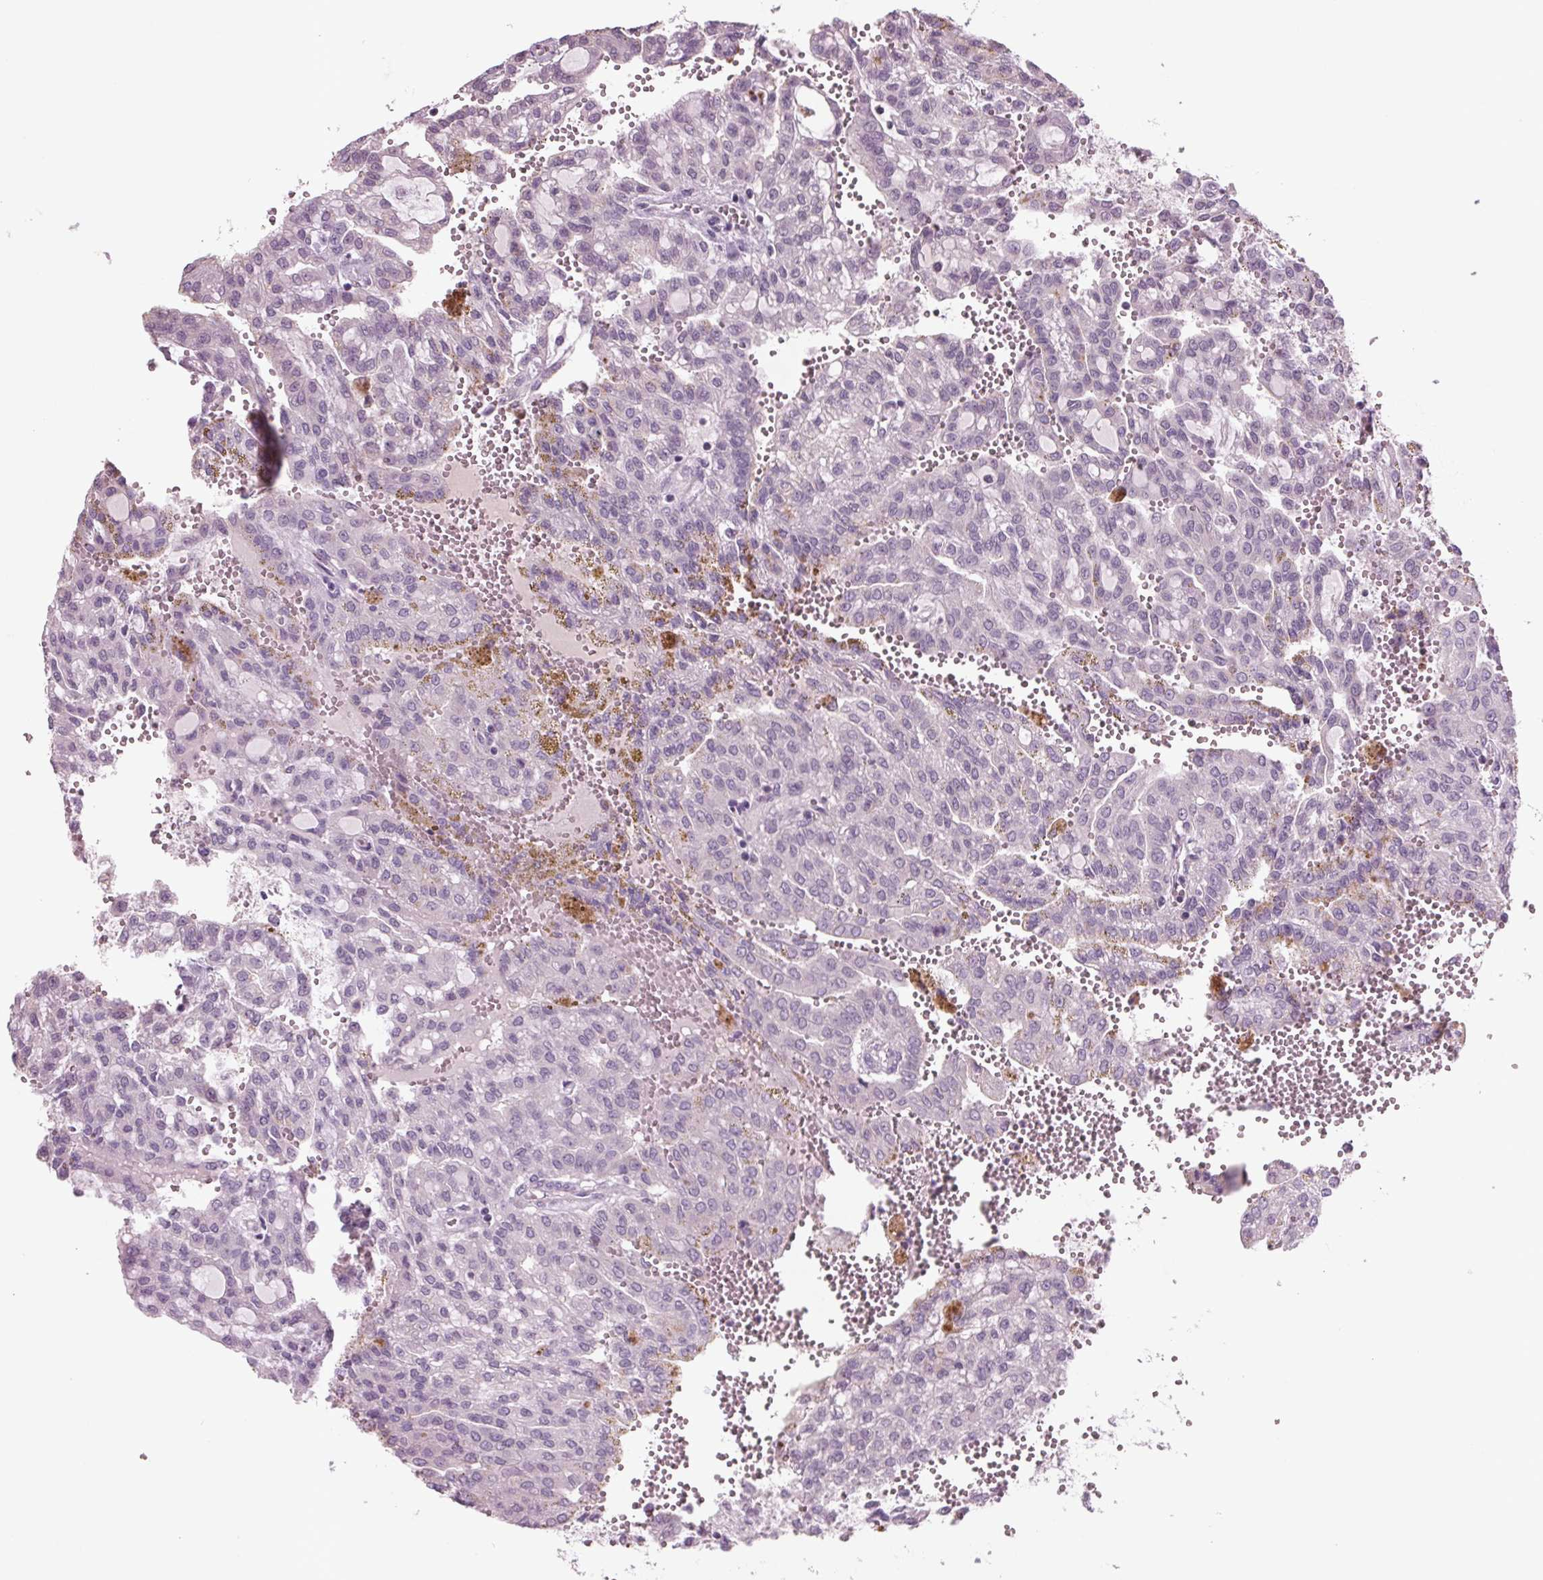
{"staining": {"intensity": "negative", "quantity": "none", "location": "none"}, "tissue": "renal cancer", "cell_type": "Tumor cells", "image_type": "cancer", "snomed": [{"axis": "morphology", "description": "Adenocarcinoma, NOS"}, {"axis": "topography", "description": "Kidney"}], "caption": "An IHC photomicrograph of renal cancer (adenocarcinoma) is shown. There is no staining in tumor cells of renal cancer (adenocarcinoma). The staining is performed using DAB brown chromogen with nuclei counter-stained in using hematoxylin.", "gene": "BHLHE22", "patient": {"sex": "male", "age": 63}}